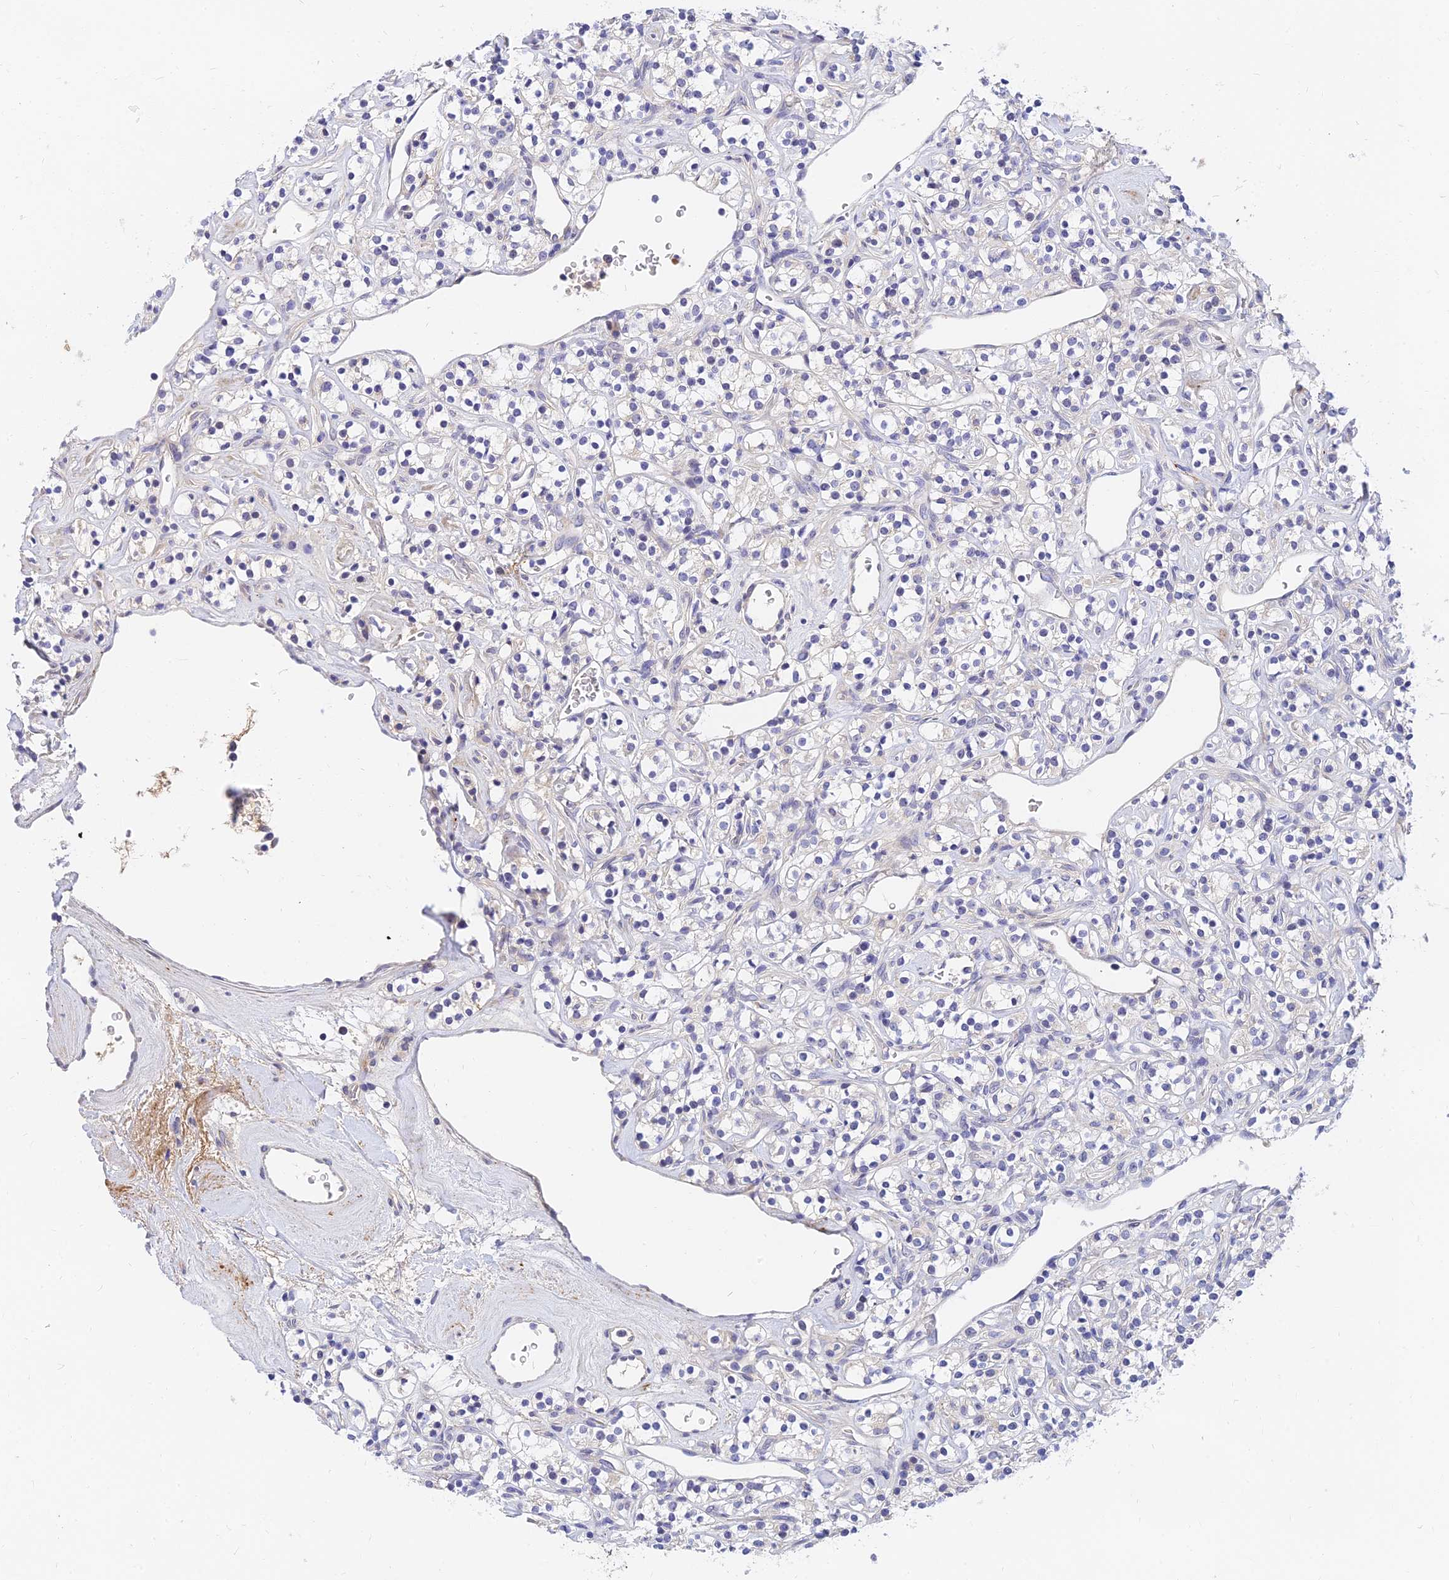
{"staining": {"intensity": "negative", "quantity": "none", "location": "none"}, "tissue": "renal cancer", "cell_type": "Tumor cells", "image_type": "cancer", "snomed": [{"axis": "morphology", "description": "Adenocarcinoma, NOS"}, {"axis": "topography", "description": "Kidney"}], "caption": "Immunohistochemistry (IHC) of renal cancer (adenocarcinoma) reveals no expression in tumor cells.", "gene": "ANKS4B", "patient": {"sex": "male", "age": 77}}